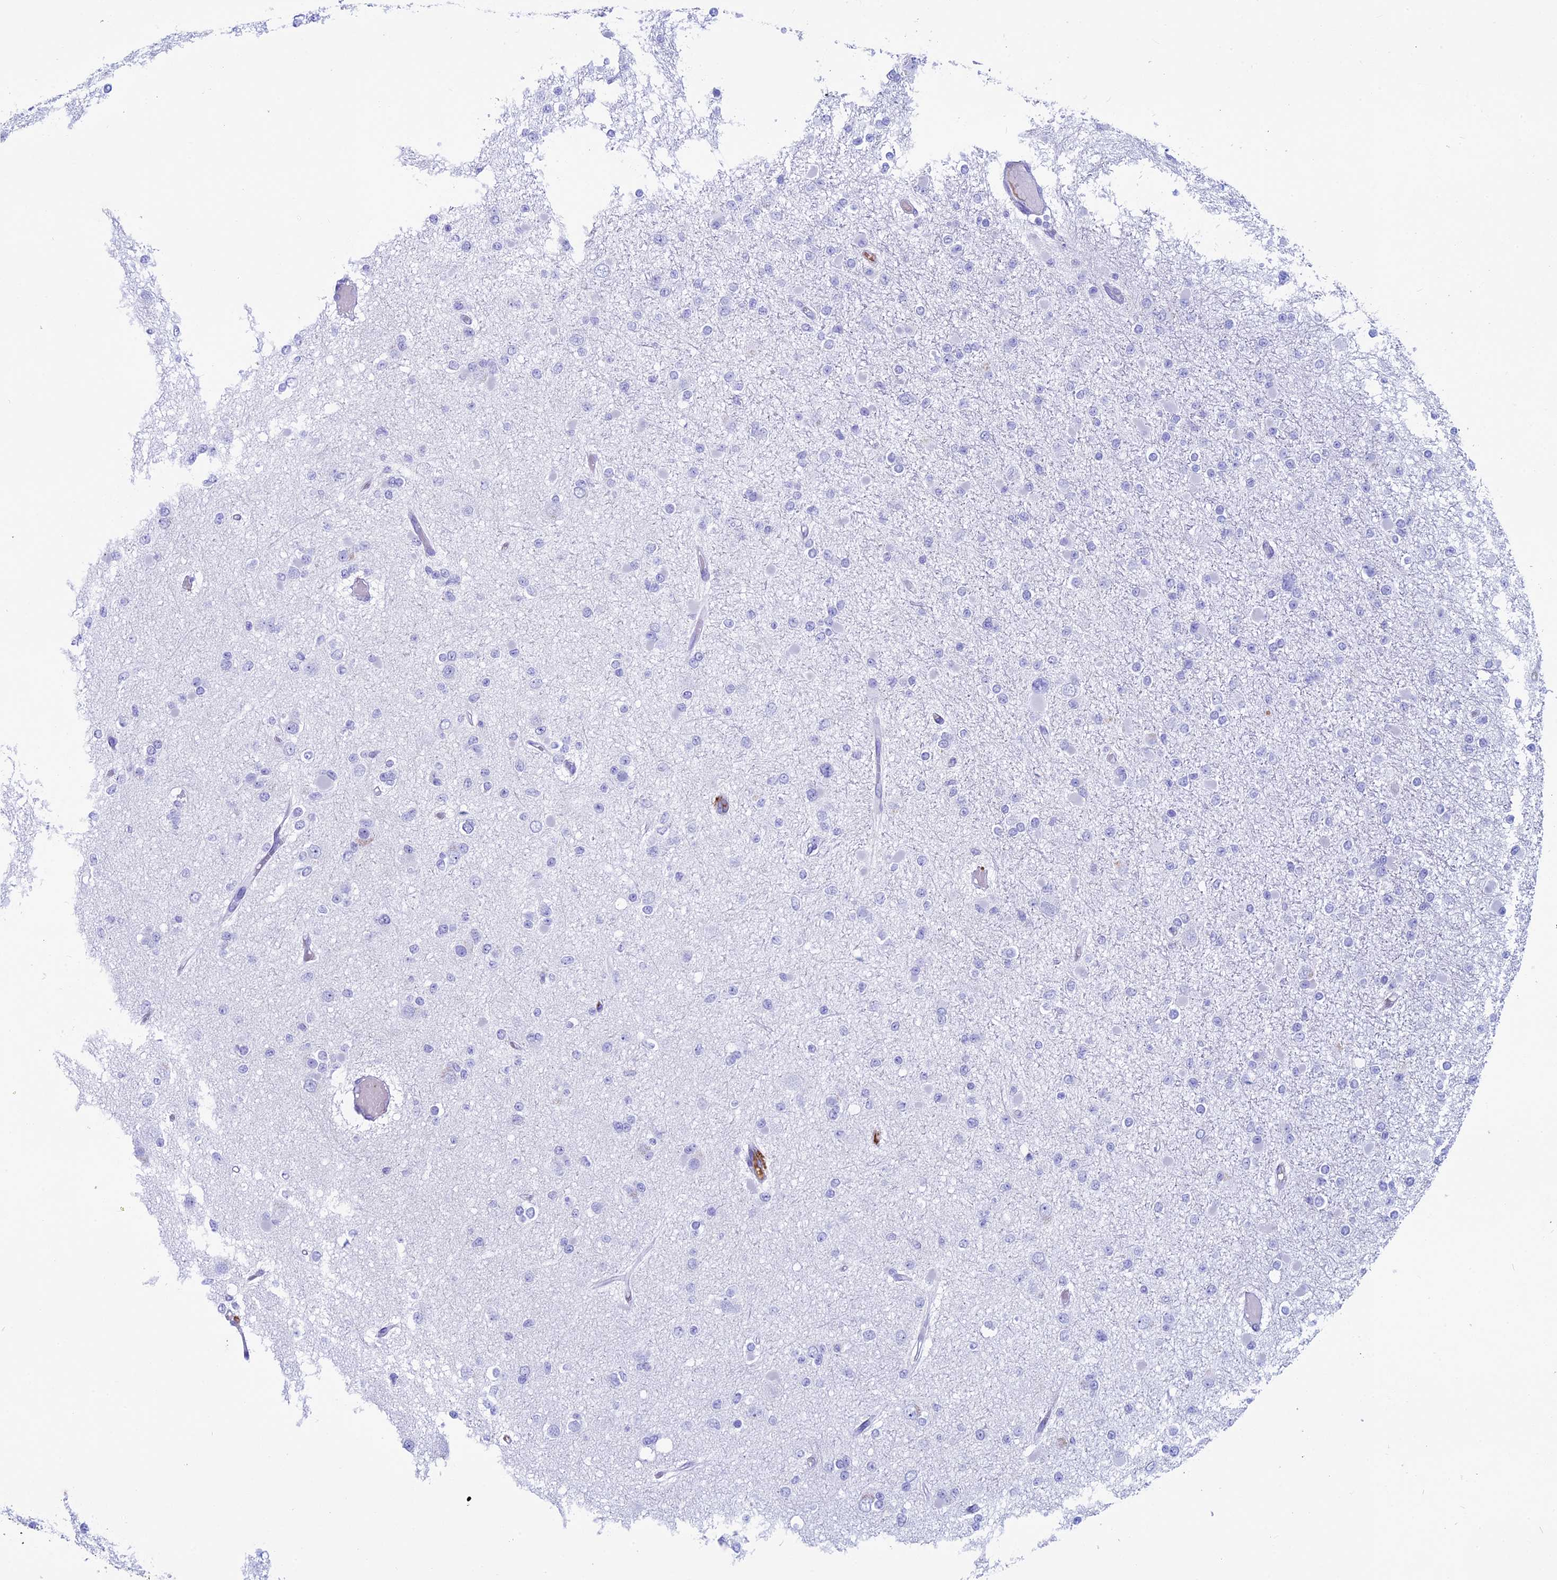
{"staining": {"intensity": "negative", "quantity": "none", "location": "none"}, "tissue": "glioma", "cell_type": "Tumor cells", "image_type": "cancer", "snomed": [{"axis": "morphology", "description": "Glioma, malignant, Low grade"}, {"axis": "topography", "description": "Brain"}], "caption": "This is a image of immunohistochemistry (IHC) staining of malignant low-grade glioma, which shows no staining in tumor cells.", "gene": "IGSF6", "patient": {"sex": "female", "age": 22}}